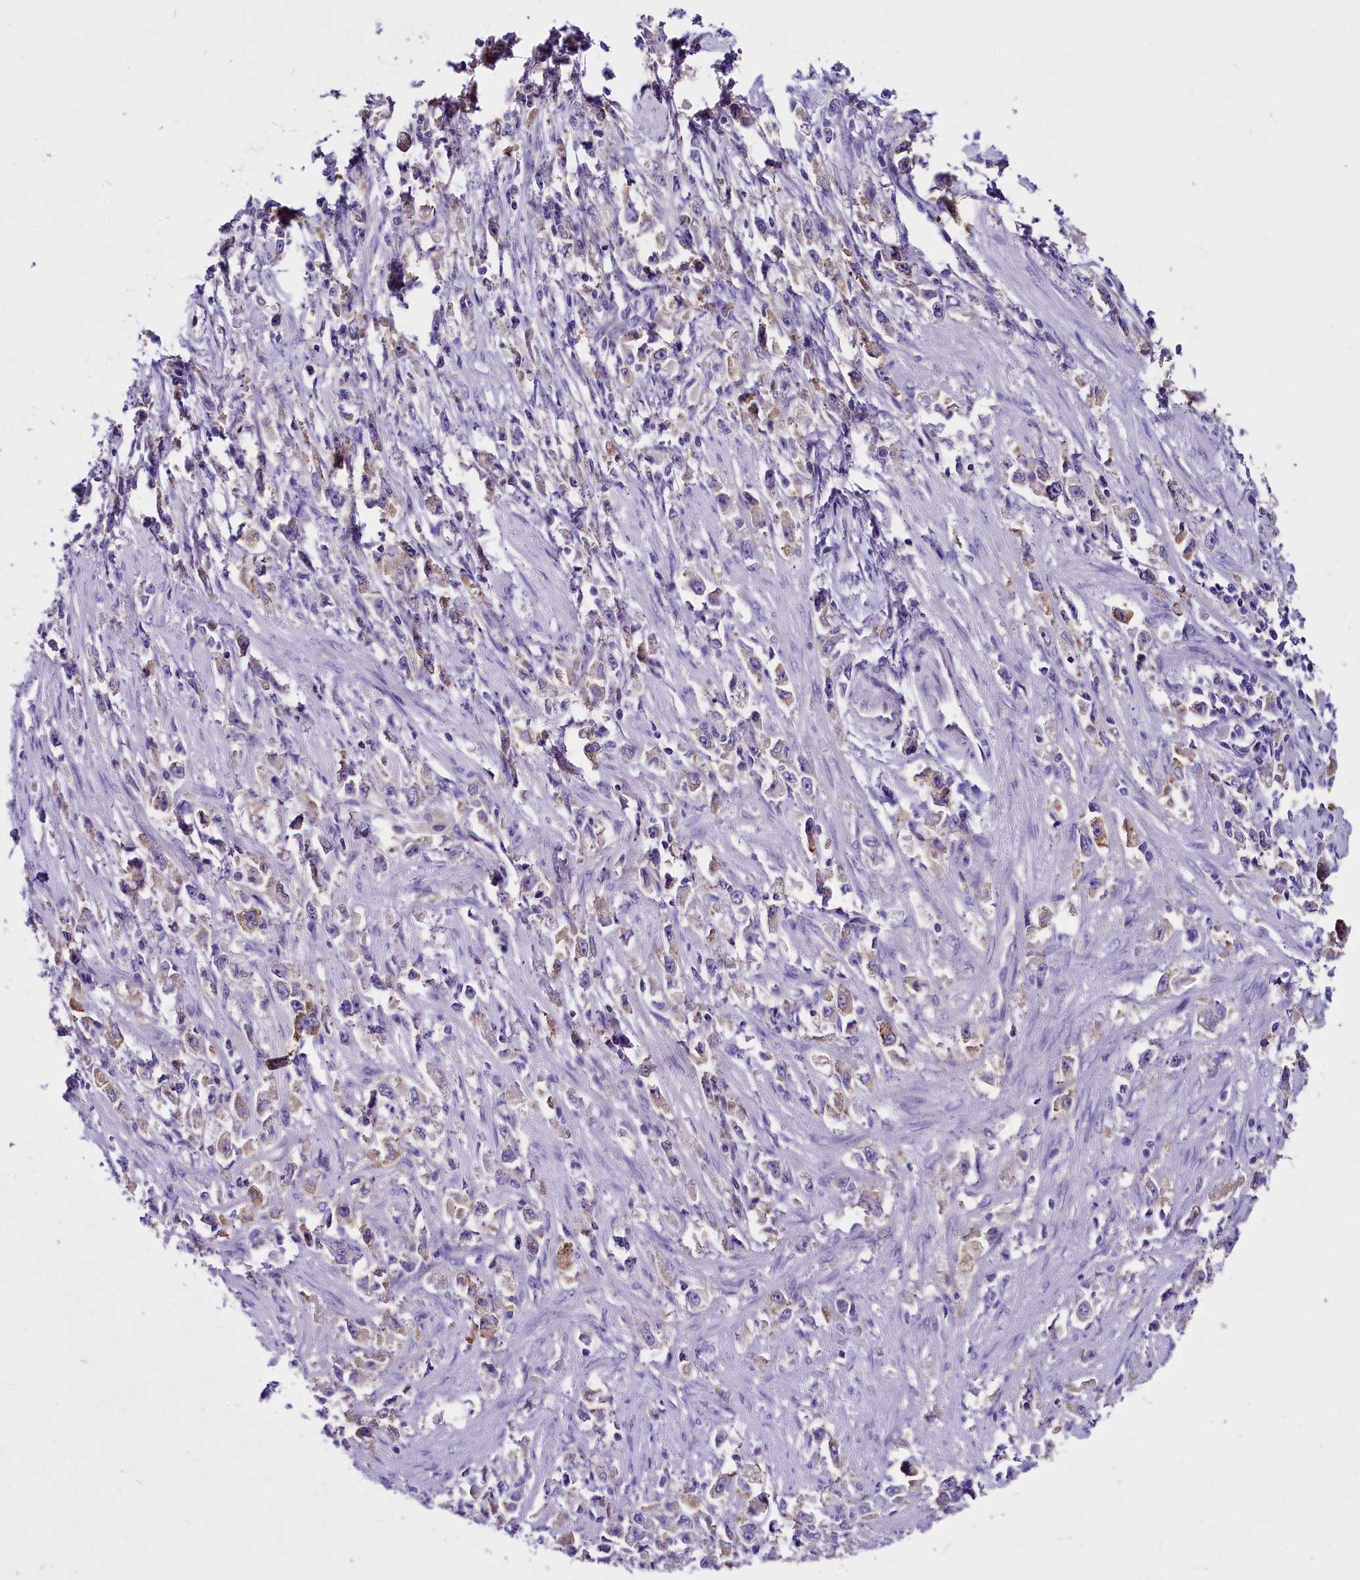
{"staining": {"intensity": "weak", "quantity": "<25%", "location": "cytoplasmic/membranous"}, "tissue": "stomach cancer", "cell_type": "Tumor cells", "image_type": "cancer", "snomed": [{"axis": "morphology", "description": "Adenocarcinoma, NOS"}, {"axis": "topography", "description": "Stomach"}], "caption": "Immunohistochemistry of stomach adenocarcinoma demonstrates no positivity in tumor cells.", "gene": "CEP170", "patient": {"sex": "female", "age": 59}}